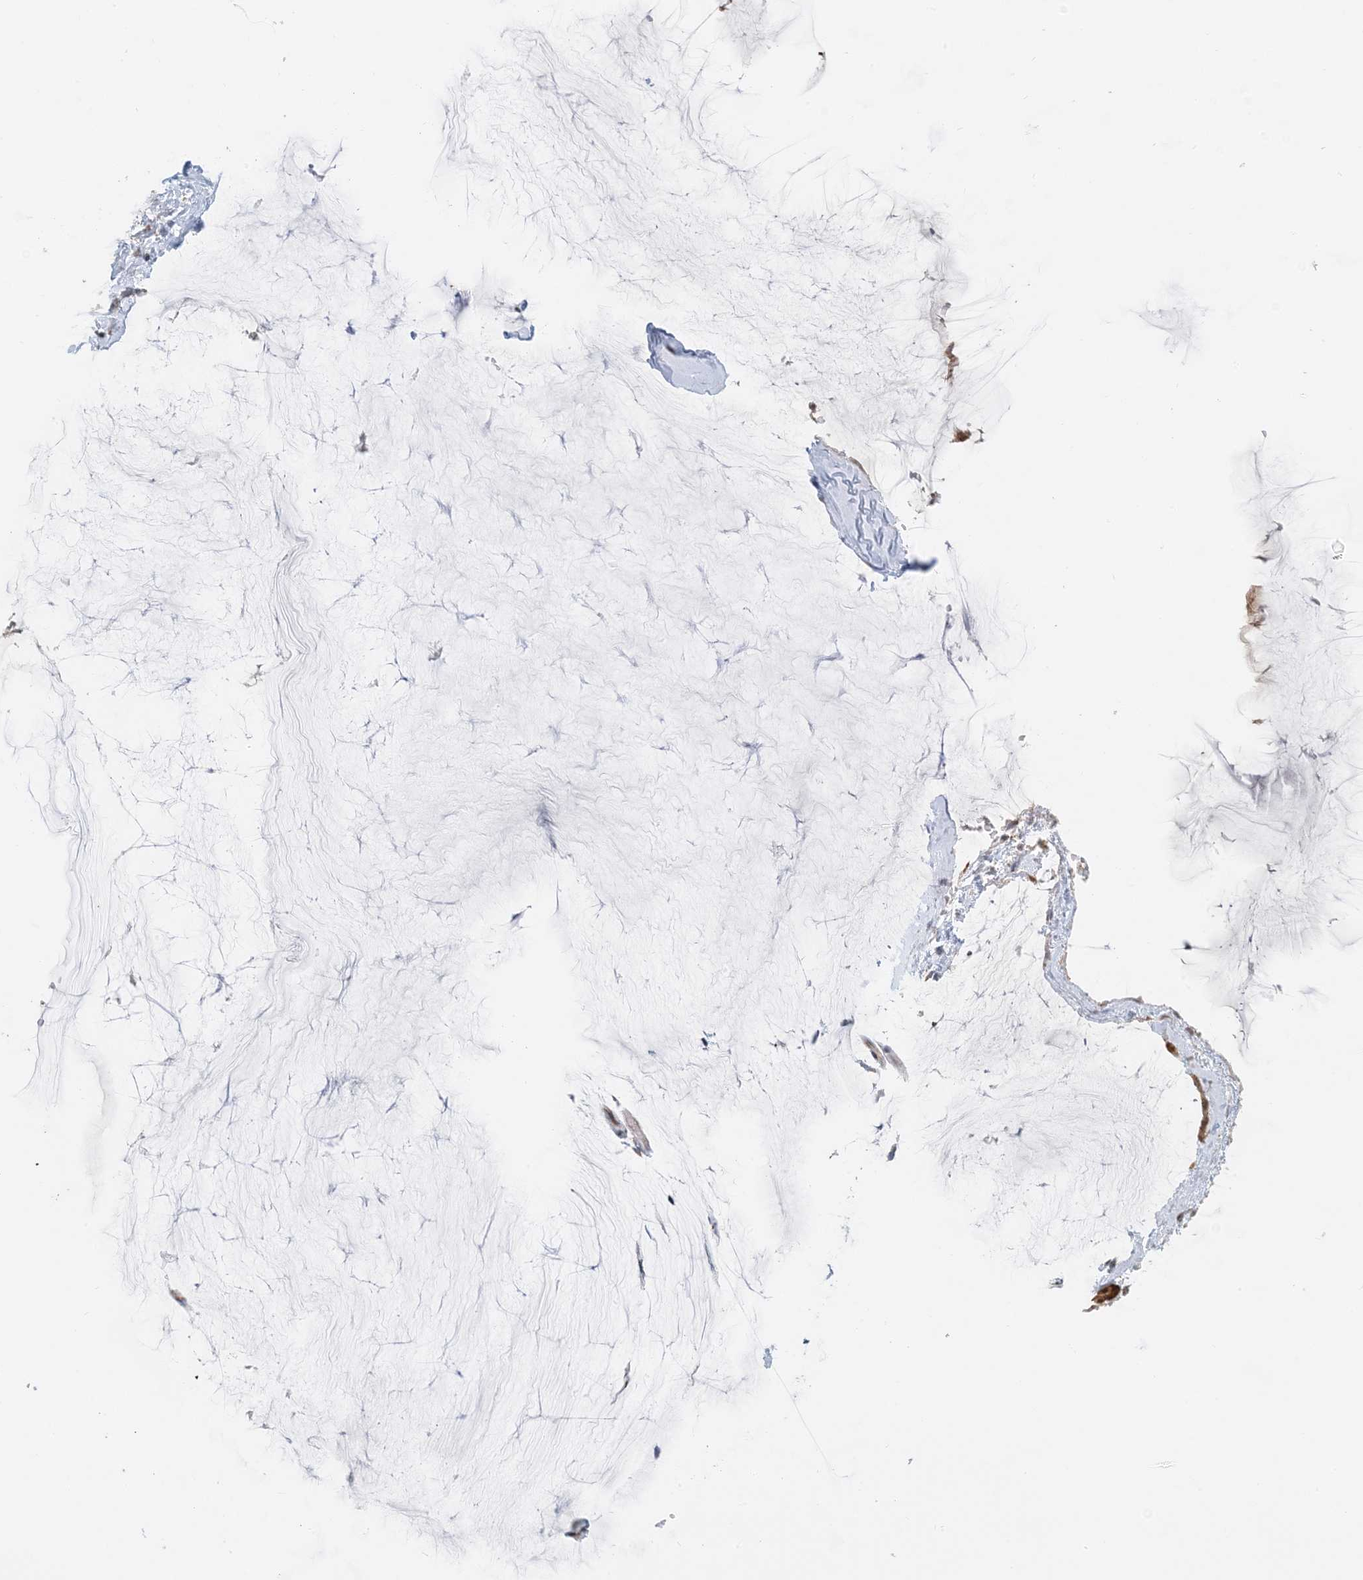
{"staining": {"intensity": "weak", "quantity": "25%-75%", "location": "cytoplasmic/membranous"}, "tissue": "ovarian cancer", "cell_type": "Tumor cells", "image_type": "cancer", "snomed": [{"axis": "morphology", "description": "Cystadenocarcinoma, mucinous, NOS"}, {"axis": "topography", "description": "Ovary"}], "caption": "A histopathology image of human mucinous cystadenocarcinoma (ovarian) stained for a protein reveals weak cytoplasmic/membranous brown staining in tumor cells. The staining was performed using DAB (3,3'-diaminobenzidine), with brown indicating positive protein expression. Nuclei are stained blue with hematoxylin.", "gene": "ZCCHC4", "patient": {"sex": "female", "age": 39}}